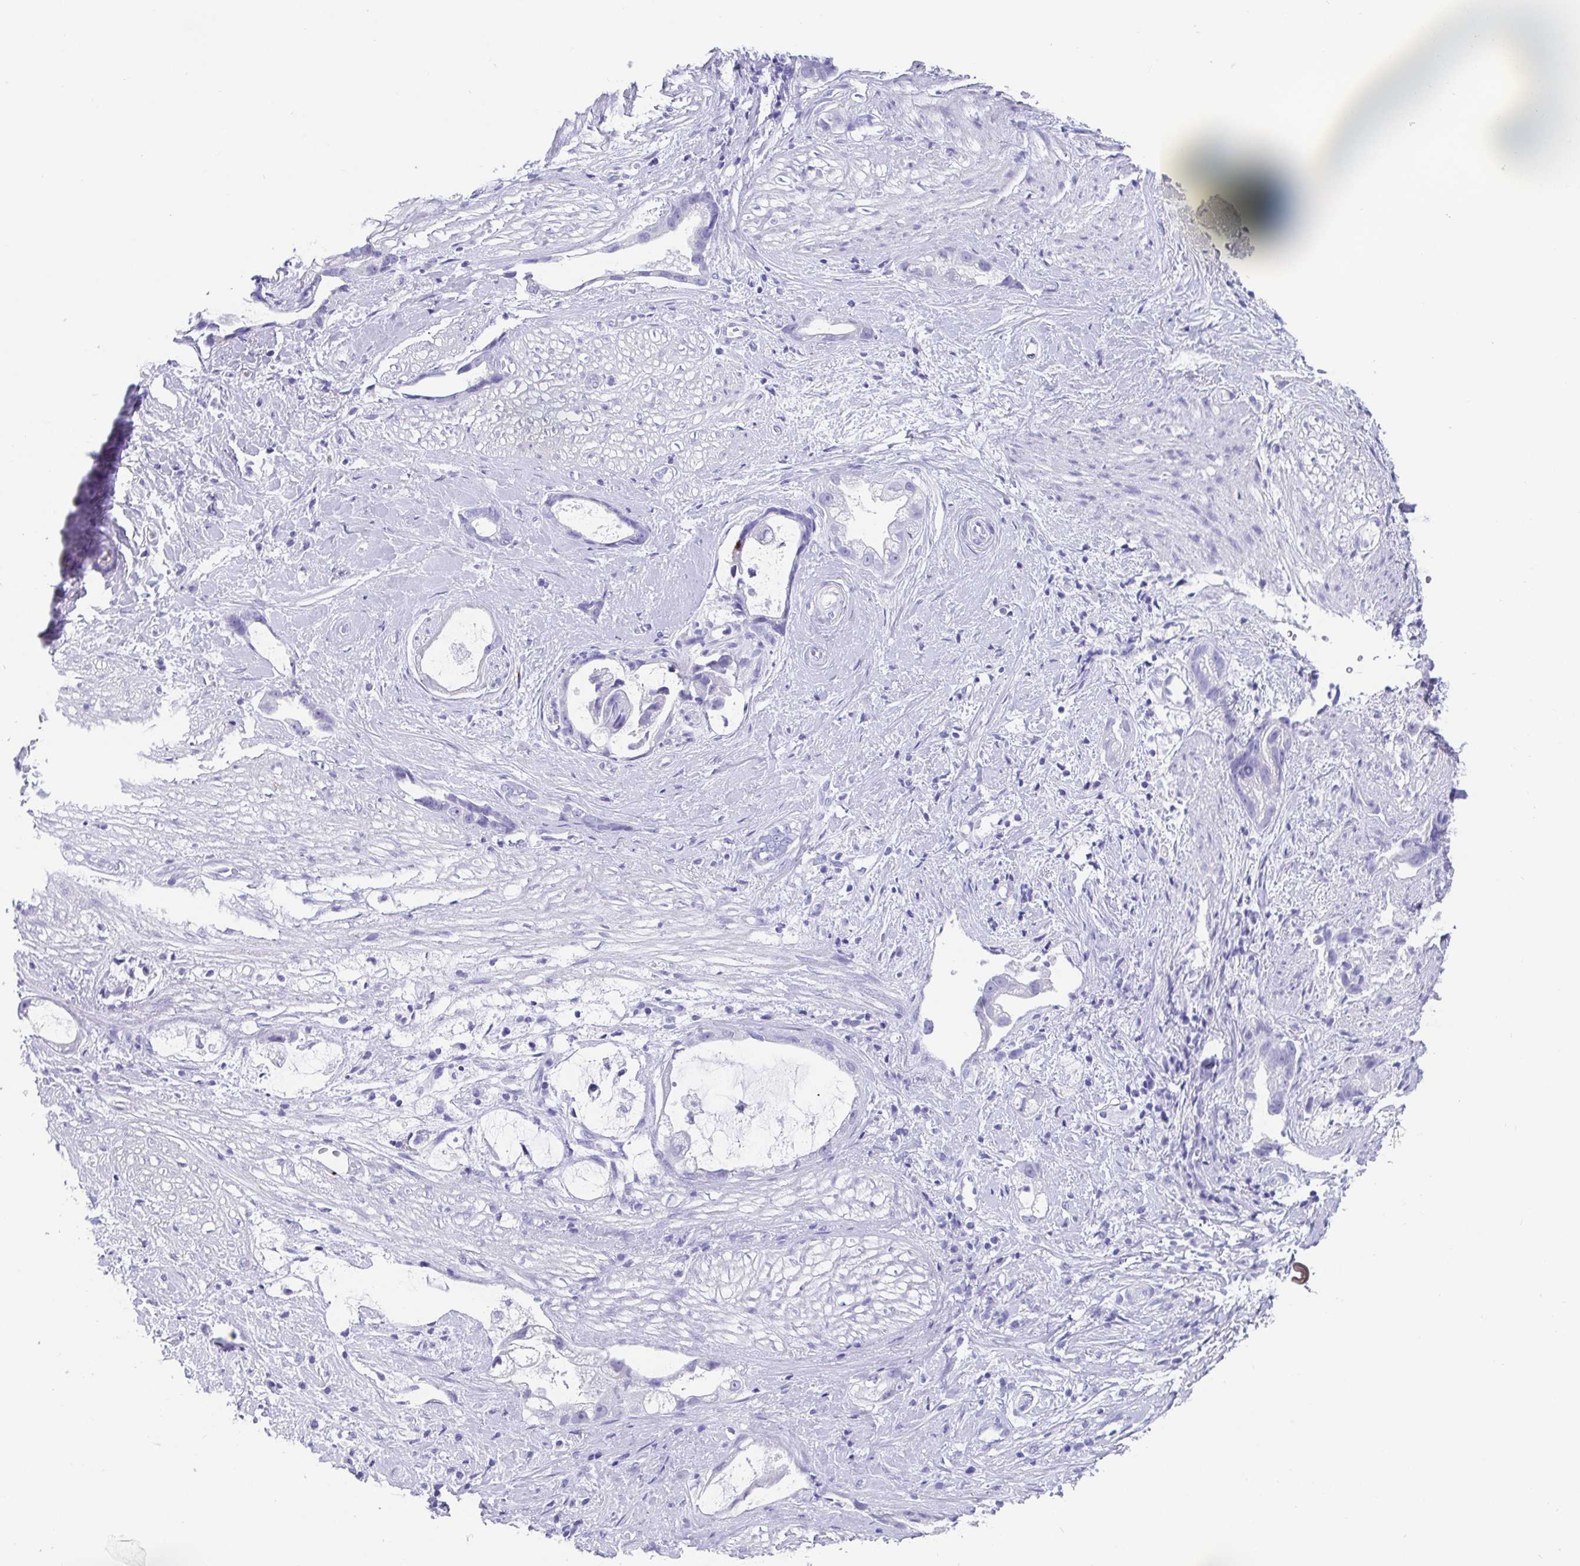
{"staining": {"intensity": "negative", "quantity": "none", "location": "none"}, "tissue": "stomach cancer", "cell_type": "Tumor cells", "image_type": "cancer", "snomed": [{"axis": "morphology", "description": "Adenocarcinoma, NOS"}, {"axis": "topography", "description": "Stomach"}], "caption": "A high-resolution micrograph shows IHC staining of adenocarcinoma (stomach), which displays no significant staining in tumor cells. The staining was performed using DAB (3,3'-diaminobenzidine) to visualize the protein expression in brown, while the nuclei were stained in blue with hematoxylin (Magnification: 20x).", "gene": "SCGN", "patient": {"sex": "male", "age": 55}}